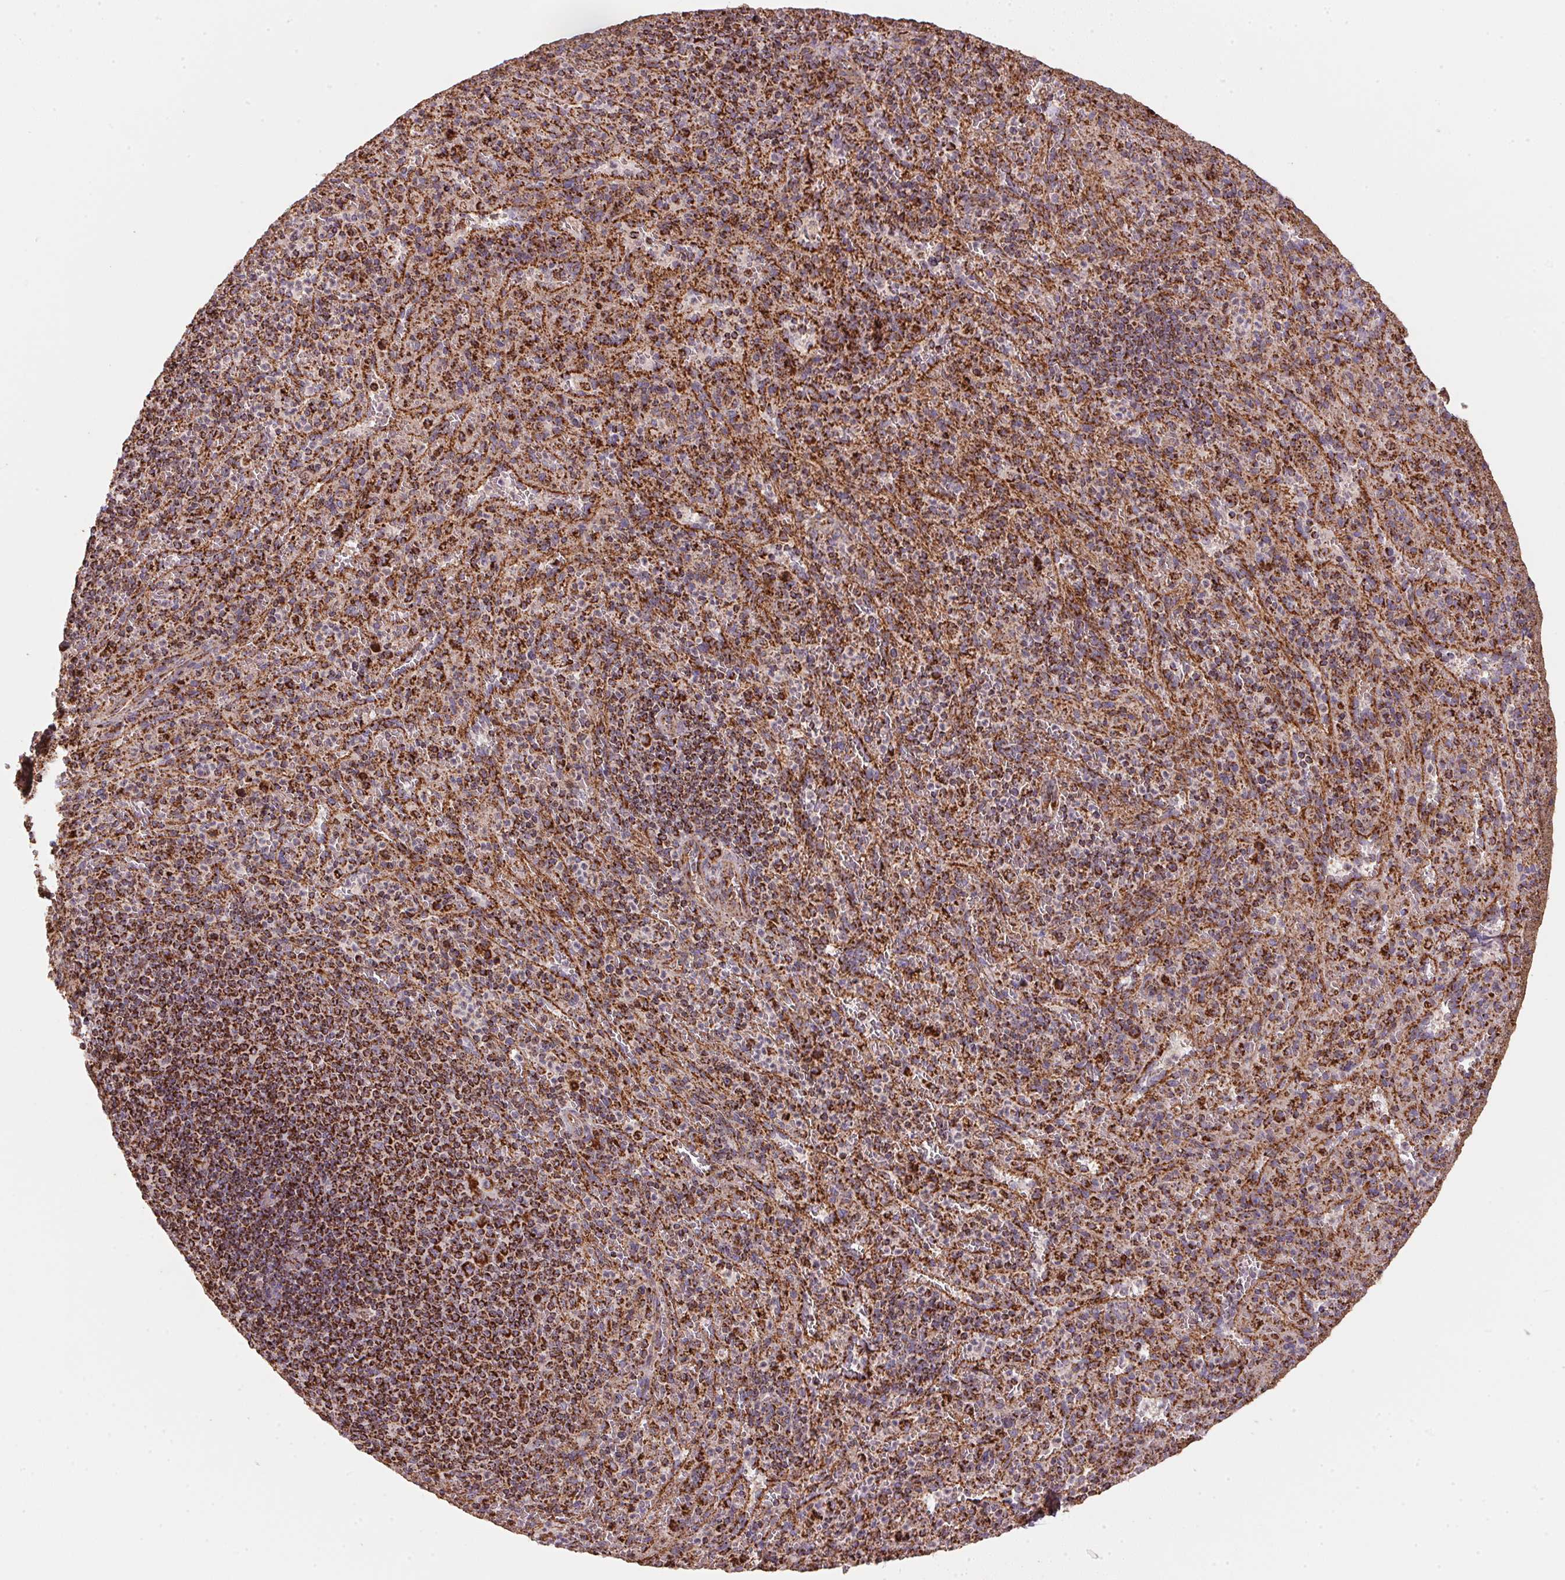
{"staining": {"intensity": "strong", "quantity": "25%-75%", "location": "cytoplasmic/membranous"}, "tissue": "spleen", "cell_type": "Cells in red pulp", "image_type": "normal", "snomed": [{"axis": "morphology", "description": "Normal tissue, NOS"}, {"axis": "topography", "description": "Spleen"}], "caption": "IHC micrograph of unremarkable human spleen stained for a protein (brown), which demonstrates high levels of strong cytoplasmic/membranous expression in approximately 25%-75% of cells in red pulp.", "gene": "NDUFS2", "patient": {"sex": "male", "age": 57}}